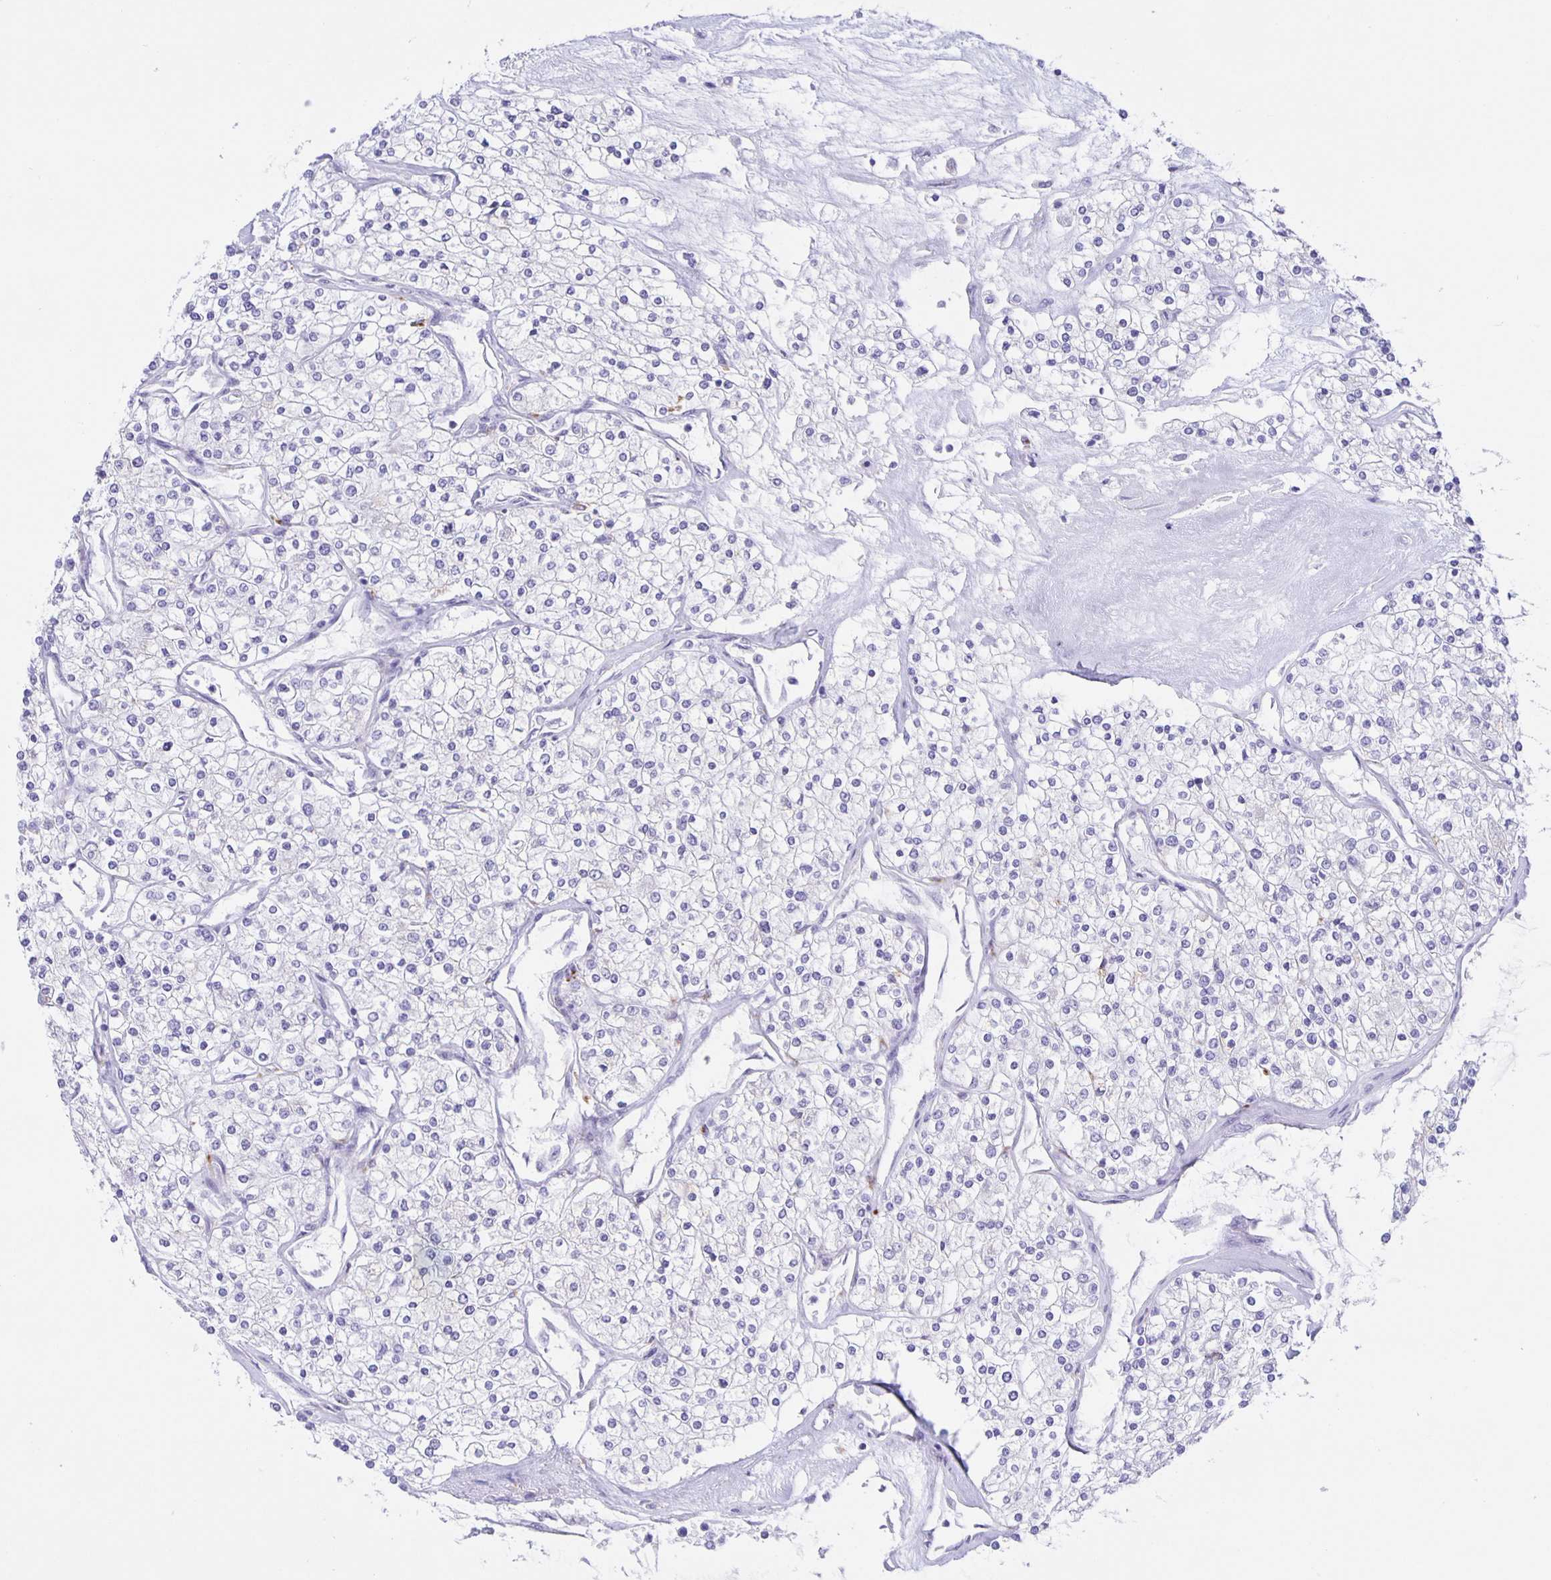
{"staining": {"intensity": "negative", "quantity": "none", "location": "none"}, "tissue": "renal cancer", "cell_type": "Tumor cells", "image_type": "cancer", "snomed": [{"axis": "morphology", "description": "Adenocarcinoma, NOS"}, {"axis": "topography", "description": "Kidney"}], "caption": "This micrograph is of renal cancer (adenocarcinoma) stained with immunohistochemistry (IHC) to label a protein in brown with the nuclei are counter-stained blue. There is no staining in tumor cells. (Stains: DAB (3,3'-diaminobenzidine) immunohistochemistry (IHC) with hematoxylin counter stain, Microscopy: brightfield microscopy at high magnification).", "gene": "LIPA", "patient": {"sex": "male", "age": 80}}